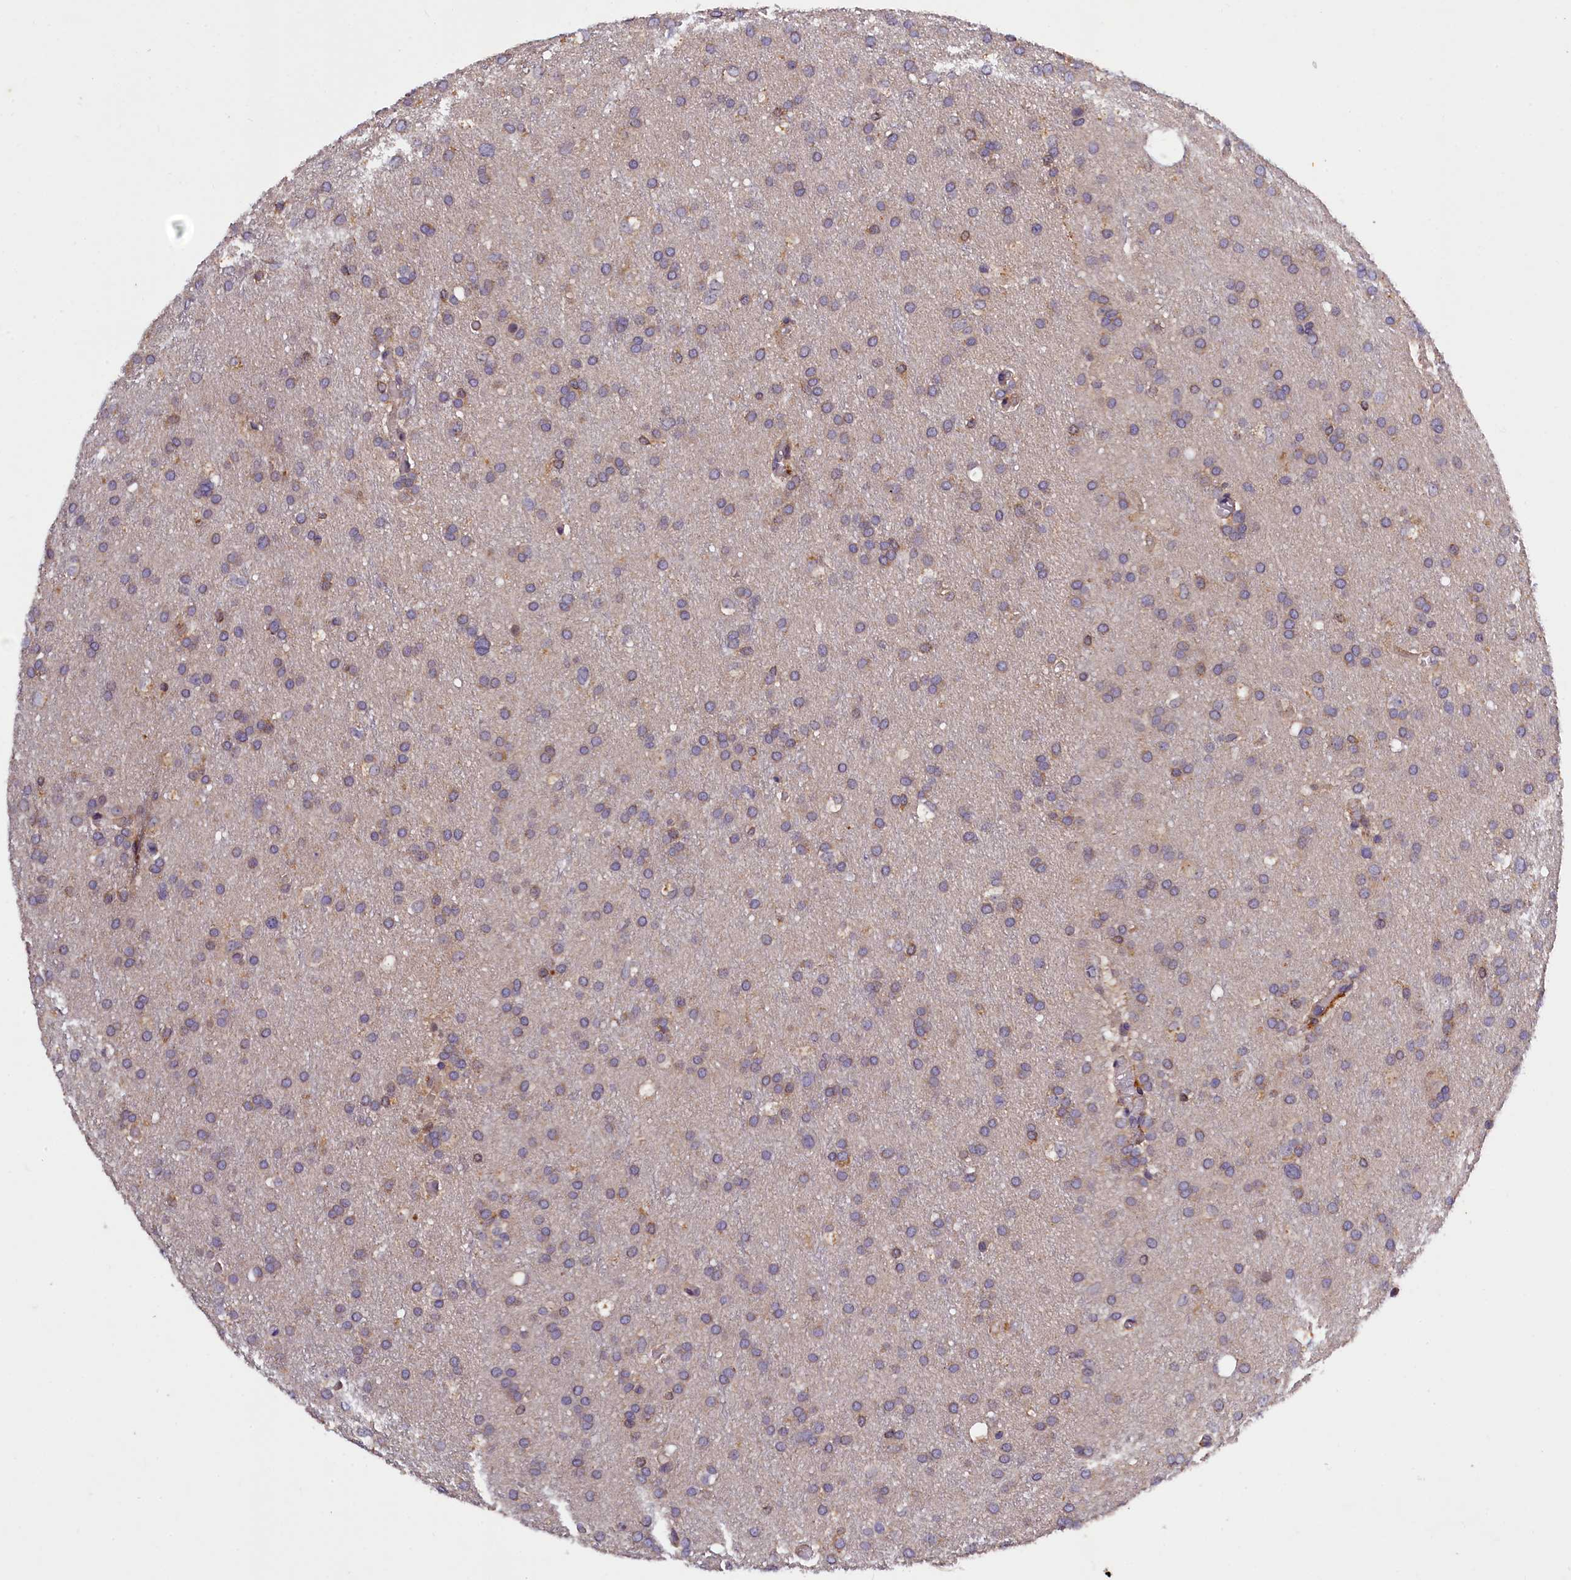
{"staining": {"intensity": "weak", "quantity": "<25%", "location": "cytoplasmic/membranous"}, "tissue": "glioma", "cell_type": "Tumor cells", "image_type": "cancer", "snomed": [{"axis": "morphology", "description": "Glioma, malignant, High grade"}, {"axis": "topography", "description": "Cerebral cortex"}], "caption": "DAB immunohistochemical staining of malignant glioma (high-grade) displays no significant expression in tumor cells.", "gene": "NAIP", "patient": {"sex": "female", "age": 36}}